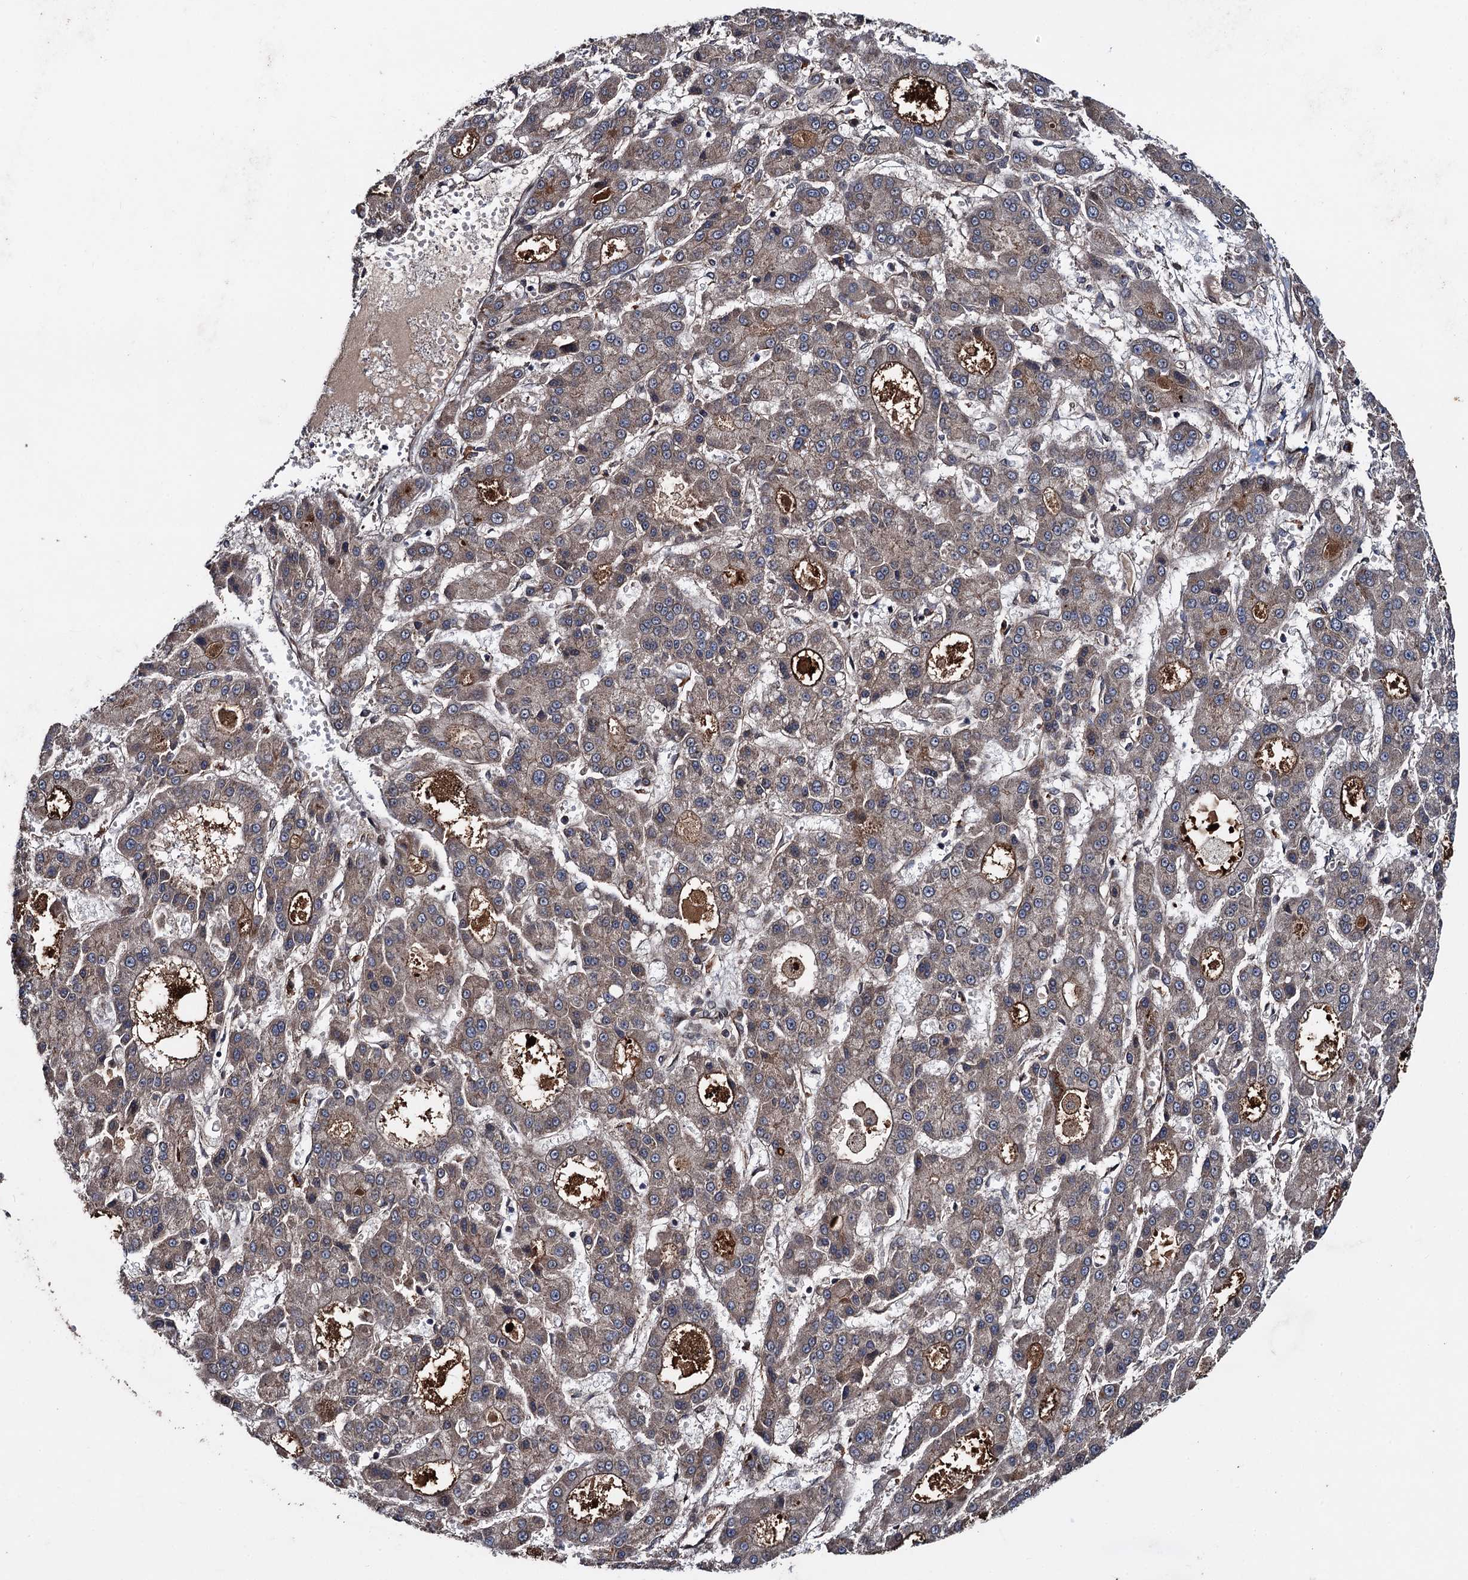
{"staining": {"intensity": "moderate", "quantity": ">75%", "location": "cytoplasmic/membranous"}, "tissue": "liver cancer", "cell_type": "Tumor cells", "image_type": "cancer", "snomed": [{"axis": "morphology", "description": "Carcinoma, Hepatocellular, NOS"}, {"axis": "topography", "description": "Liver"}], "caption": "High-magnification brightfield microscopy of liver hepatocellular carcinoma stained with DAB (brown) and counterstained with hematoxylin (blue). tumor cells exhibit moderate cytoplasmic/membranous expression is appreciated in about>75% of cells.", "gene": "RHOBTB1", "patient": {"sex": "male", "age": 70}}